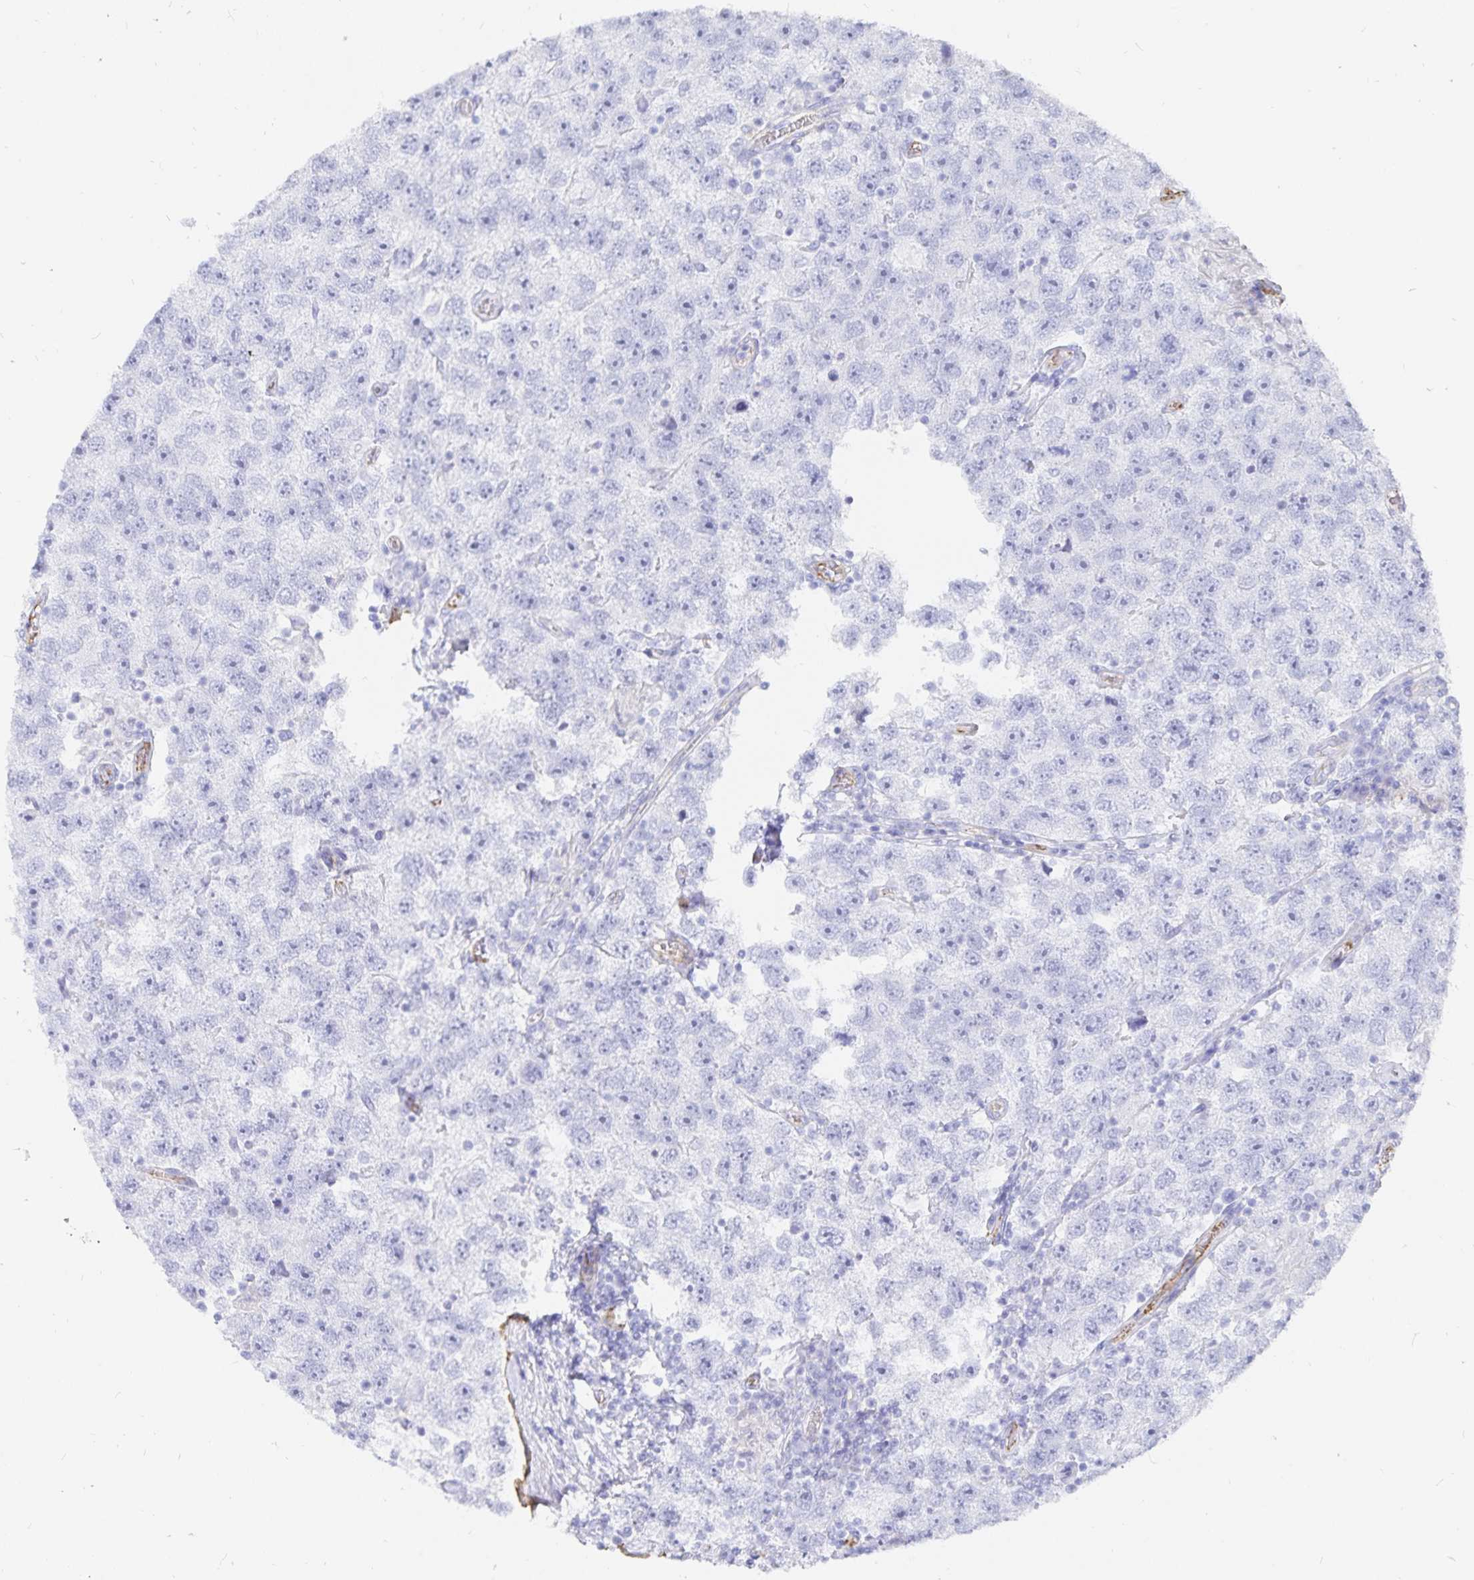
{"staining": {"intensity": "negative", "quantity": "none", "location": "none"}, "tissue": "testis cancer", "cell_type": "Tumor cells", "image_type": "cancer", "snomed": [{"axis": "morphology", "description": "Seminoma, NOS"}, {"axis": "topography", "description": "Testis"}], "caption": "A micrograph of human seminoma (testis) is negative for staining in tumor cells. (DAB (3,3'-diaminobenzidine) immunohistochemistry (IHC) visualized using brightfield microscopy, high magnification).", "gene": "INSL5", "patient": {"sex": "male", "age": 26}}